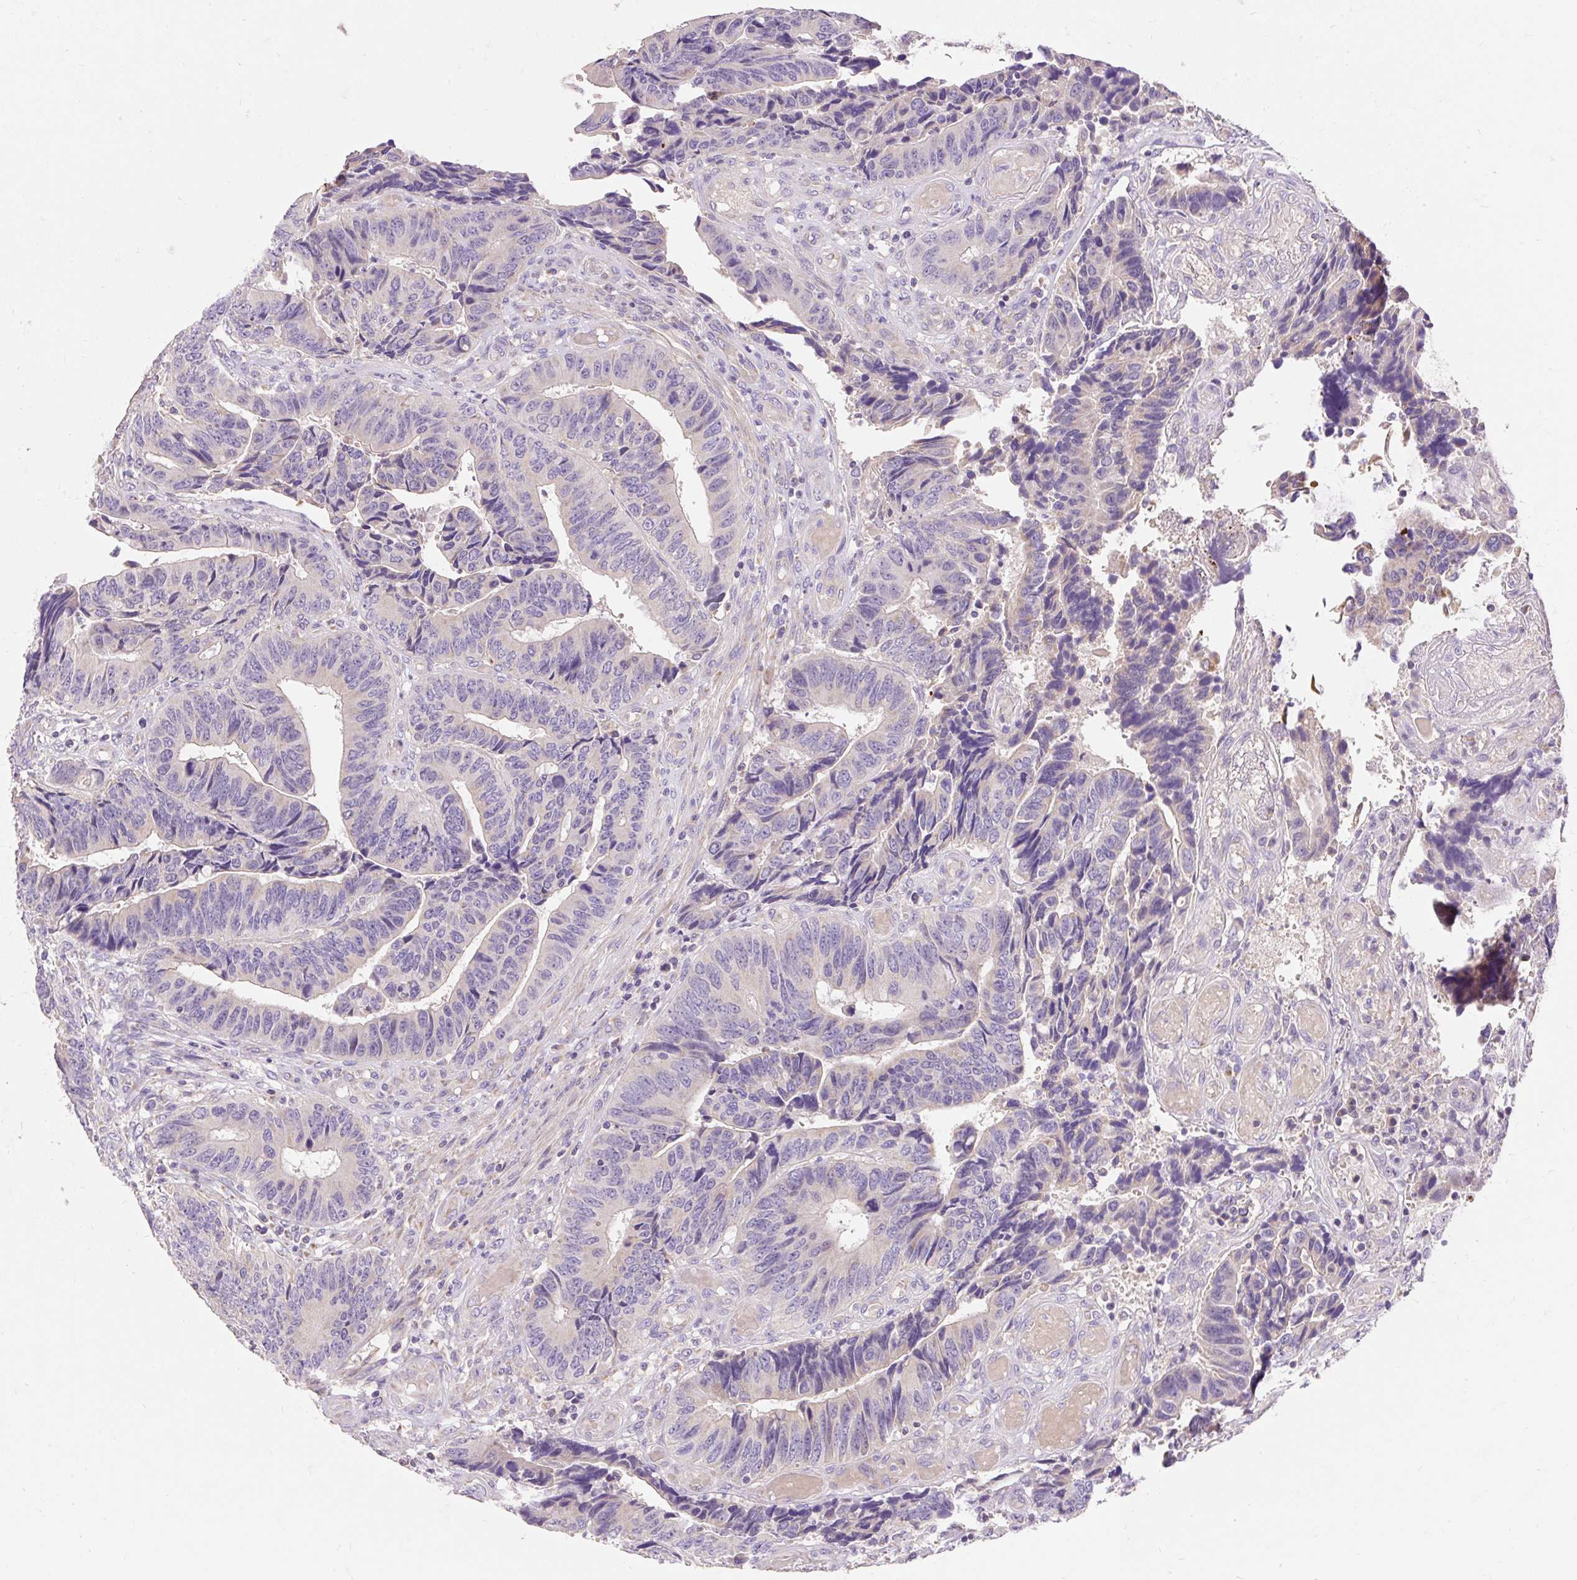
{"staining": {"intensity": "negative", "quantity": "none", "location": "none"}, "tissue": "colorectal cancer", "cell_type": "Tumor cells", "image_type": "cancer", "snomed": [{"axis": "morphology", "description": "Adenocarcinoma, NOS"}, {"axis": "topography", "description": "Colon"}], "caption": "A high-resolution photomicrograph shows immunohistochemistry (IHC) staining of adenocarcinoma (colorectal), which demonstrates no significant positivity in tumor cells.", "gene": "PMAIP1", "patient": {"sex": "male", "age": 87}}